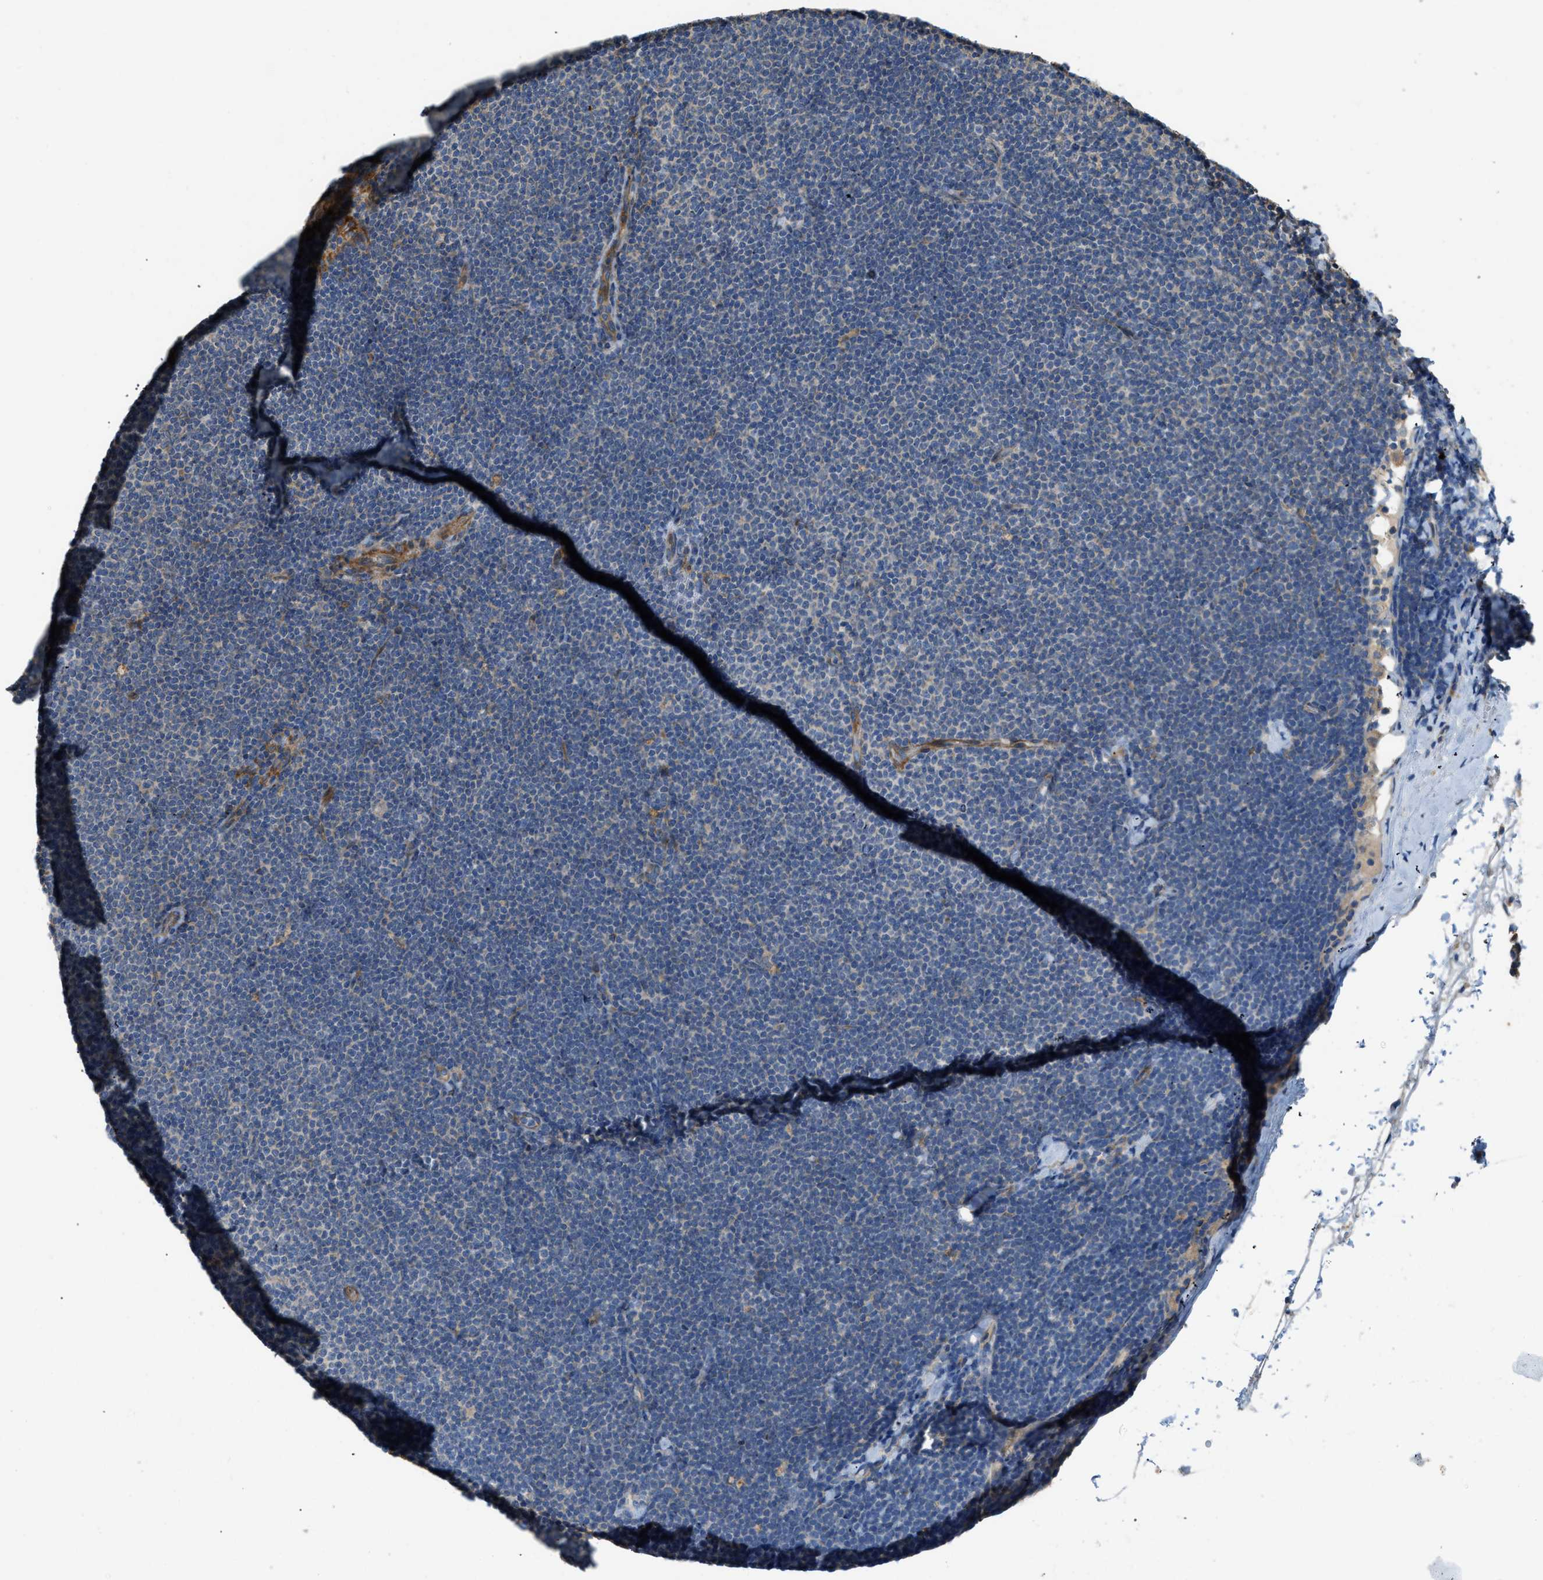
{"staining": {"intensity": "negative", "quantity": "none", "location": "none"}, "tissue": "lymphoma", "cell_type": "Tumor cells", "image_type": "cancer", "snomed": [{"axis": "morphology", "description": "Malignant lymphoma, non-Hodgkin's type, Low grade"}, {"axis": "topography", "description": "Lymph node"}], "caption": "Protein analysis of malignant lymphoma, non-Hodgkin's type (low-grade) demonstrates no significant expression in tumor cells.", "gene": "TMEM68", "patient": {"sex": "female", "age": 53}}